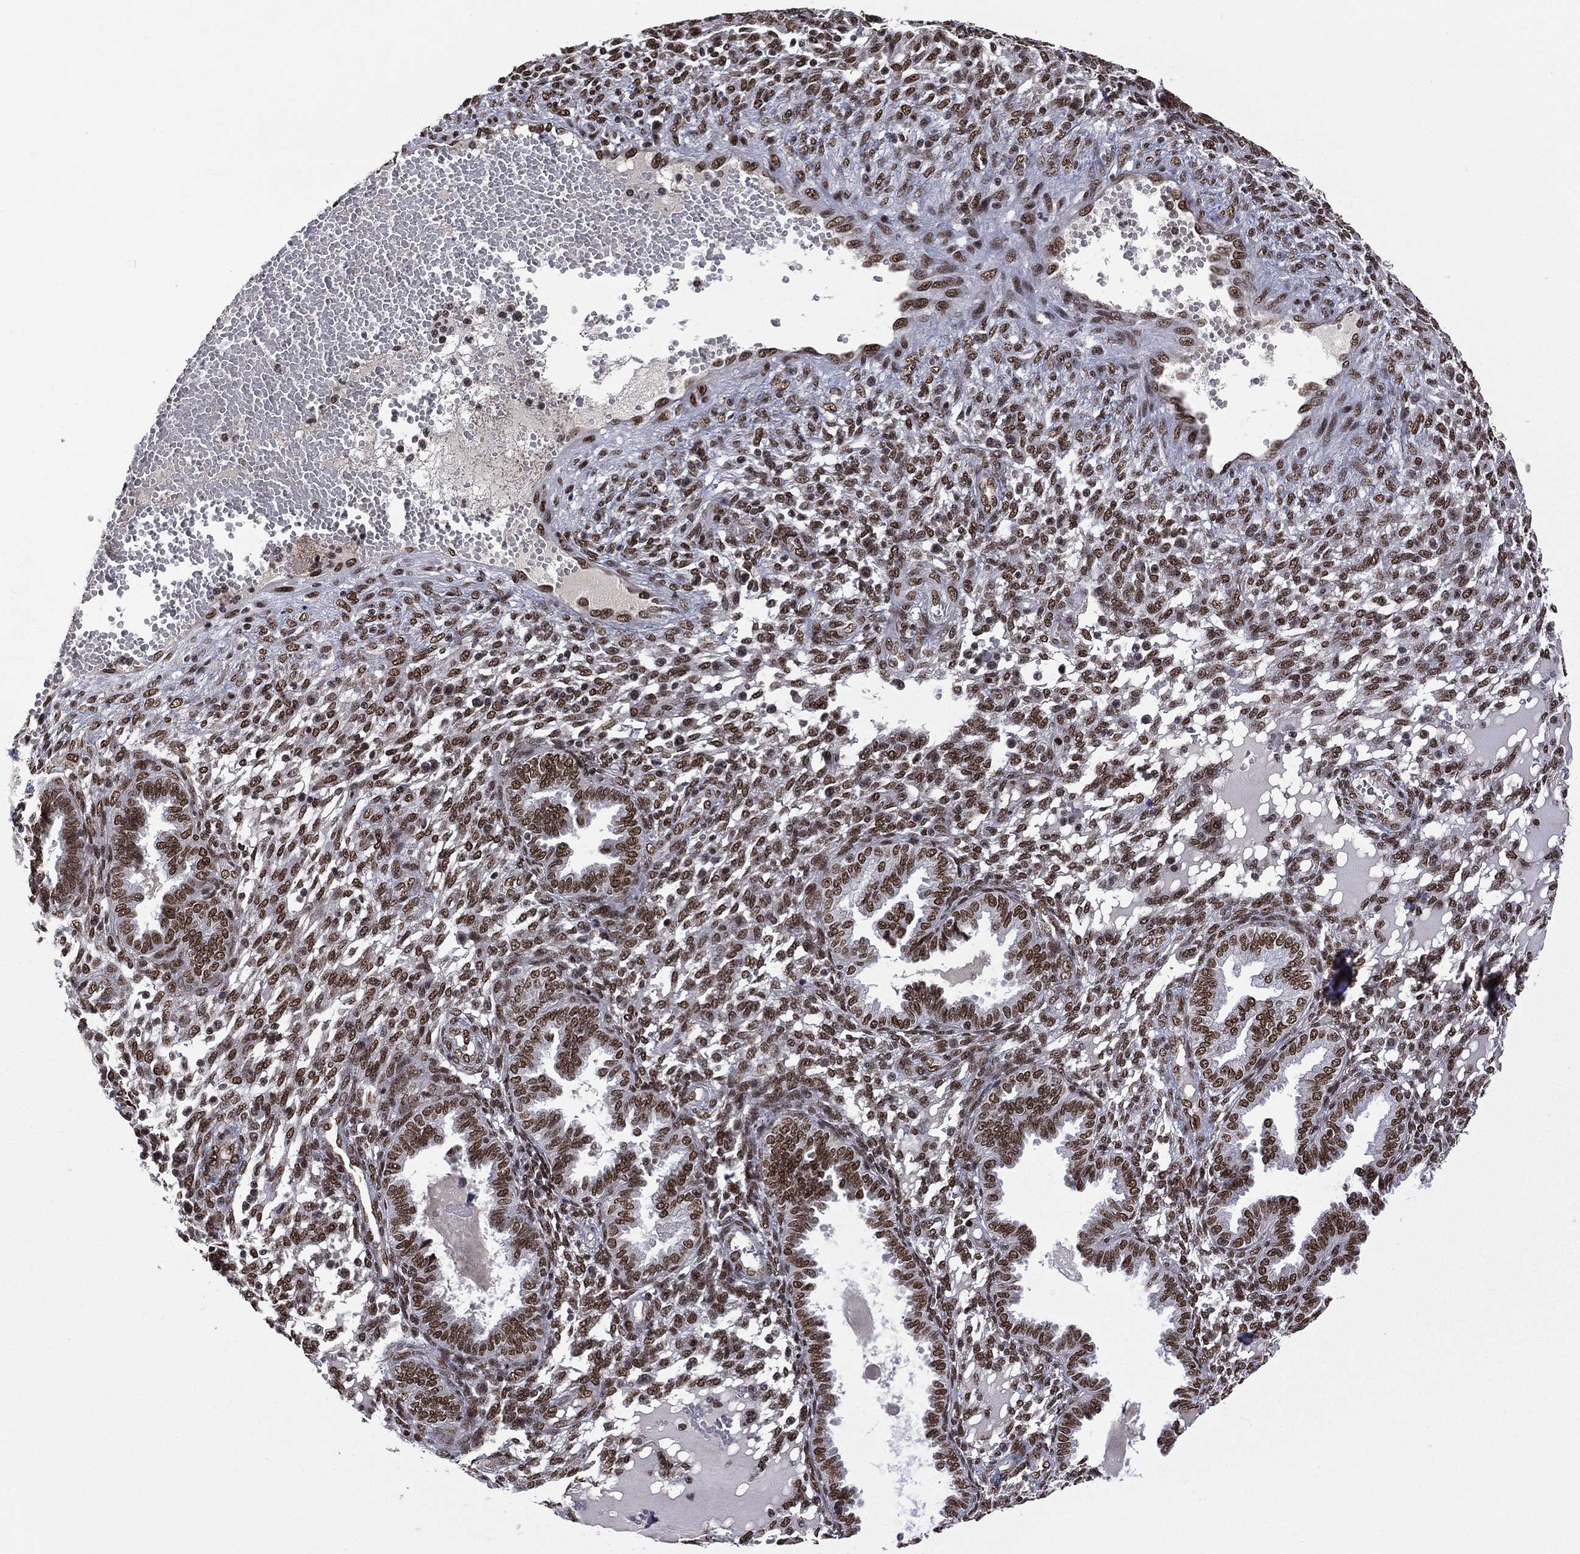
{"staining": {"intensity": "strong", "quantity": ">75%", "location": "nuclear"}, "tissue": "endometrium", "cell_type": "Cells in endometrial stroma", "image_type": "normal", "snomed": [{"axis": "morphology", "description": "Normal tissue, NOS"}, {"axis": "topography", "description": "Endometrium"}], "caption": "Immunohistochemical staining of unremarkable endometrium reveals high levels of strong nuclear expression in approximately >75% of cells in endometrial stroma.", "gene": "C5orf24", "patient": {"sex": "female", "age": 42}}